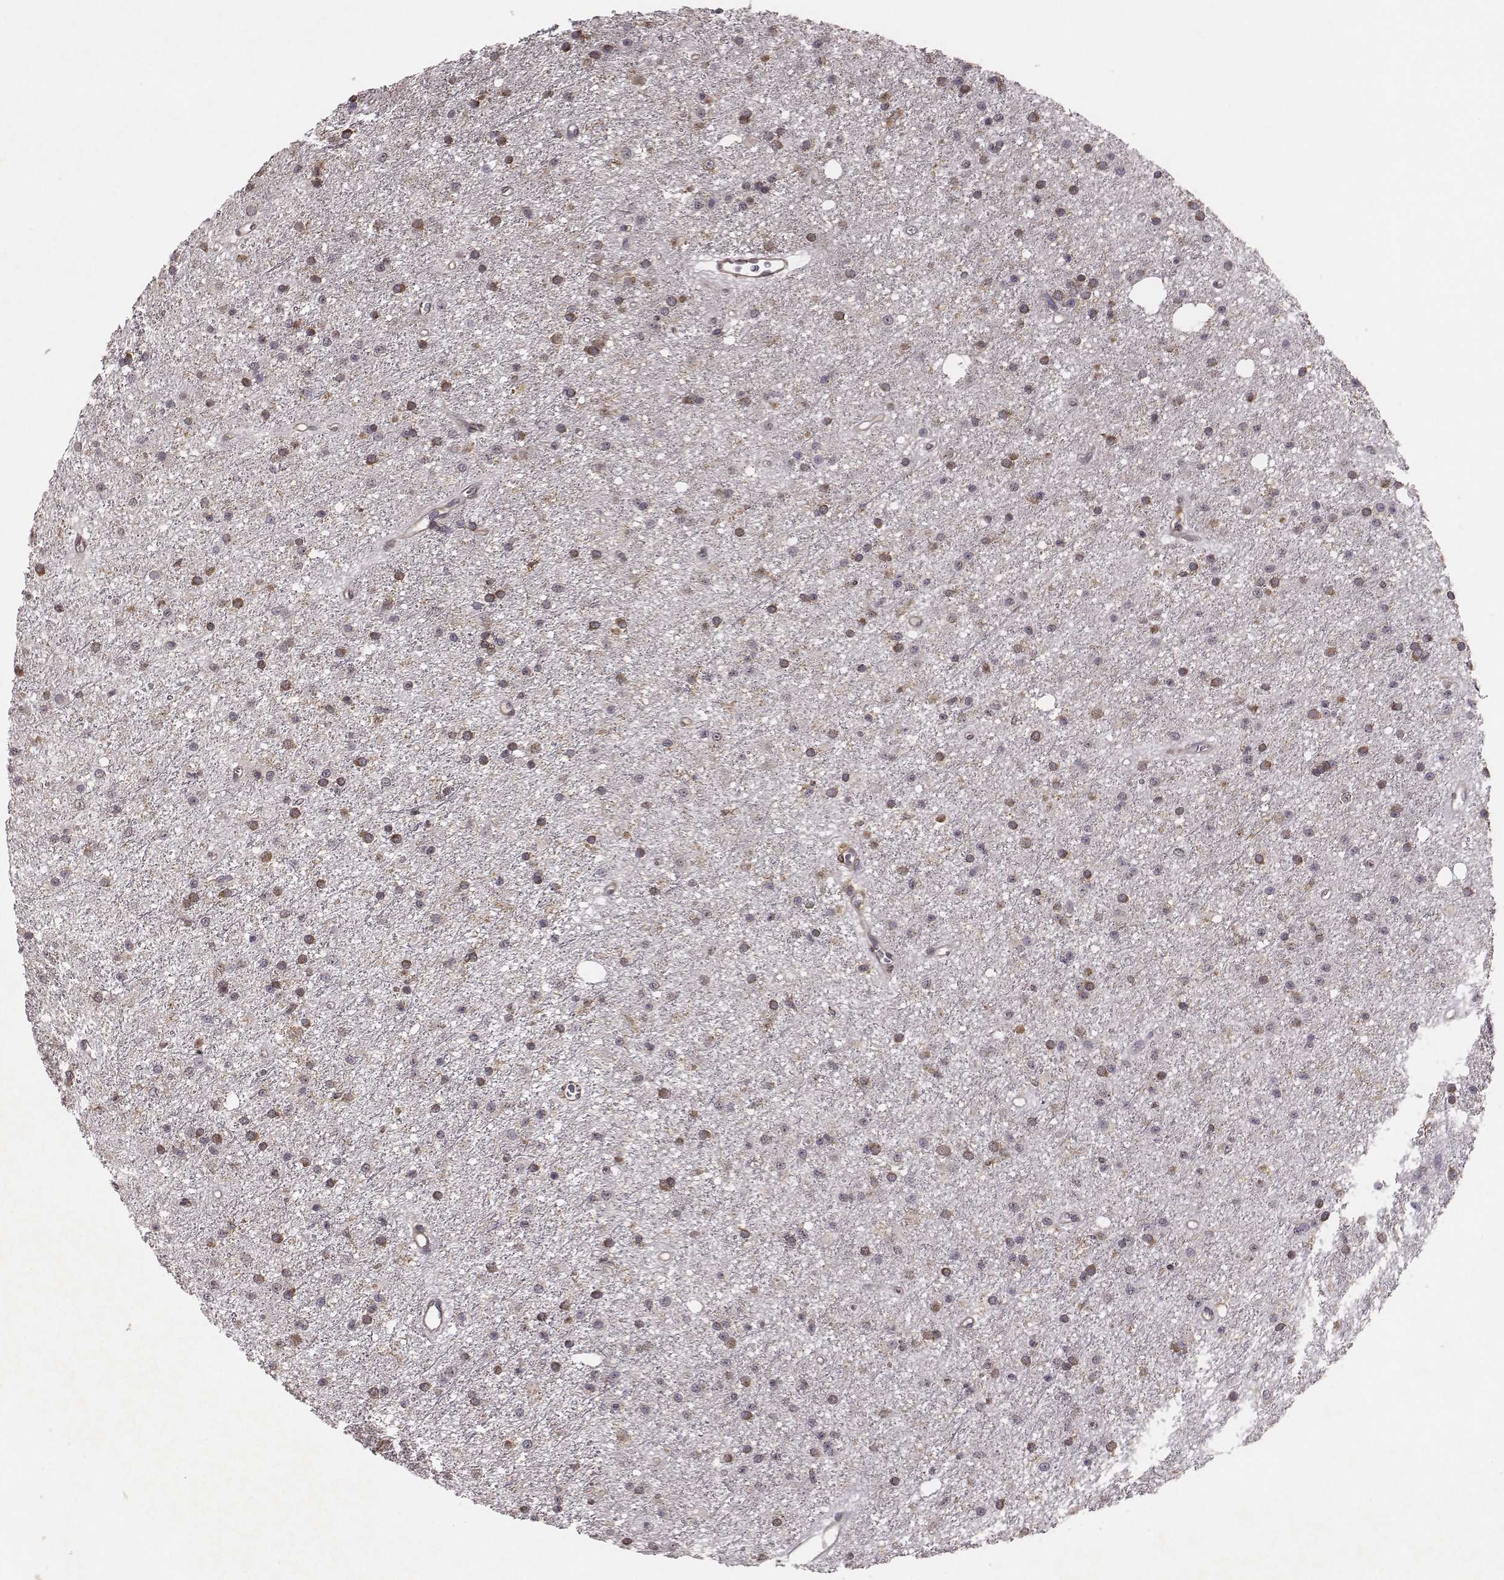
{"staining": {"intensity": "moderate", "quantity": "25%-75%", "location": "cytoplasmic/membranous"}, "tissue": "glioma", "cell_type": "Tumor cells", "image_type": "cancer", "snomed": [{"axis": "morphology", "description": "Glioma, malignant, Low grade"}, {"axis": "topography", "description": "Brain"}], "caption": "Immunohistochemistry (DAB (3,3'-diaminobenzidine)) staining of low-grade glioma (malignant) reveals moderate cytoplasmic/membranous protein staining in about 25%-75% of tumor cells.", "gene": "PILRA", "patient": {"sex": "male", "age": 27}}